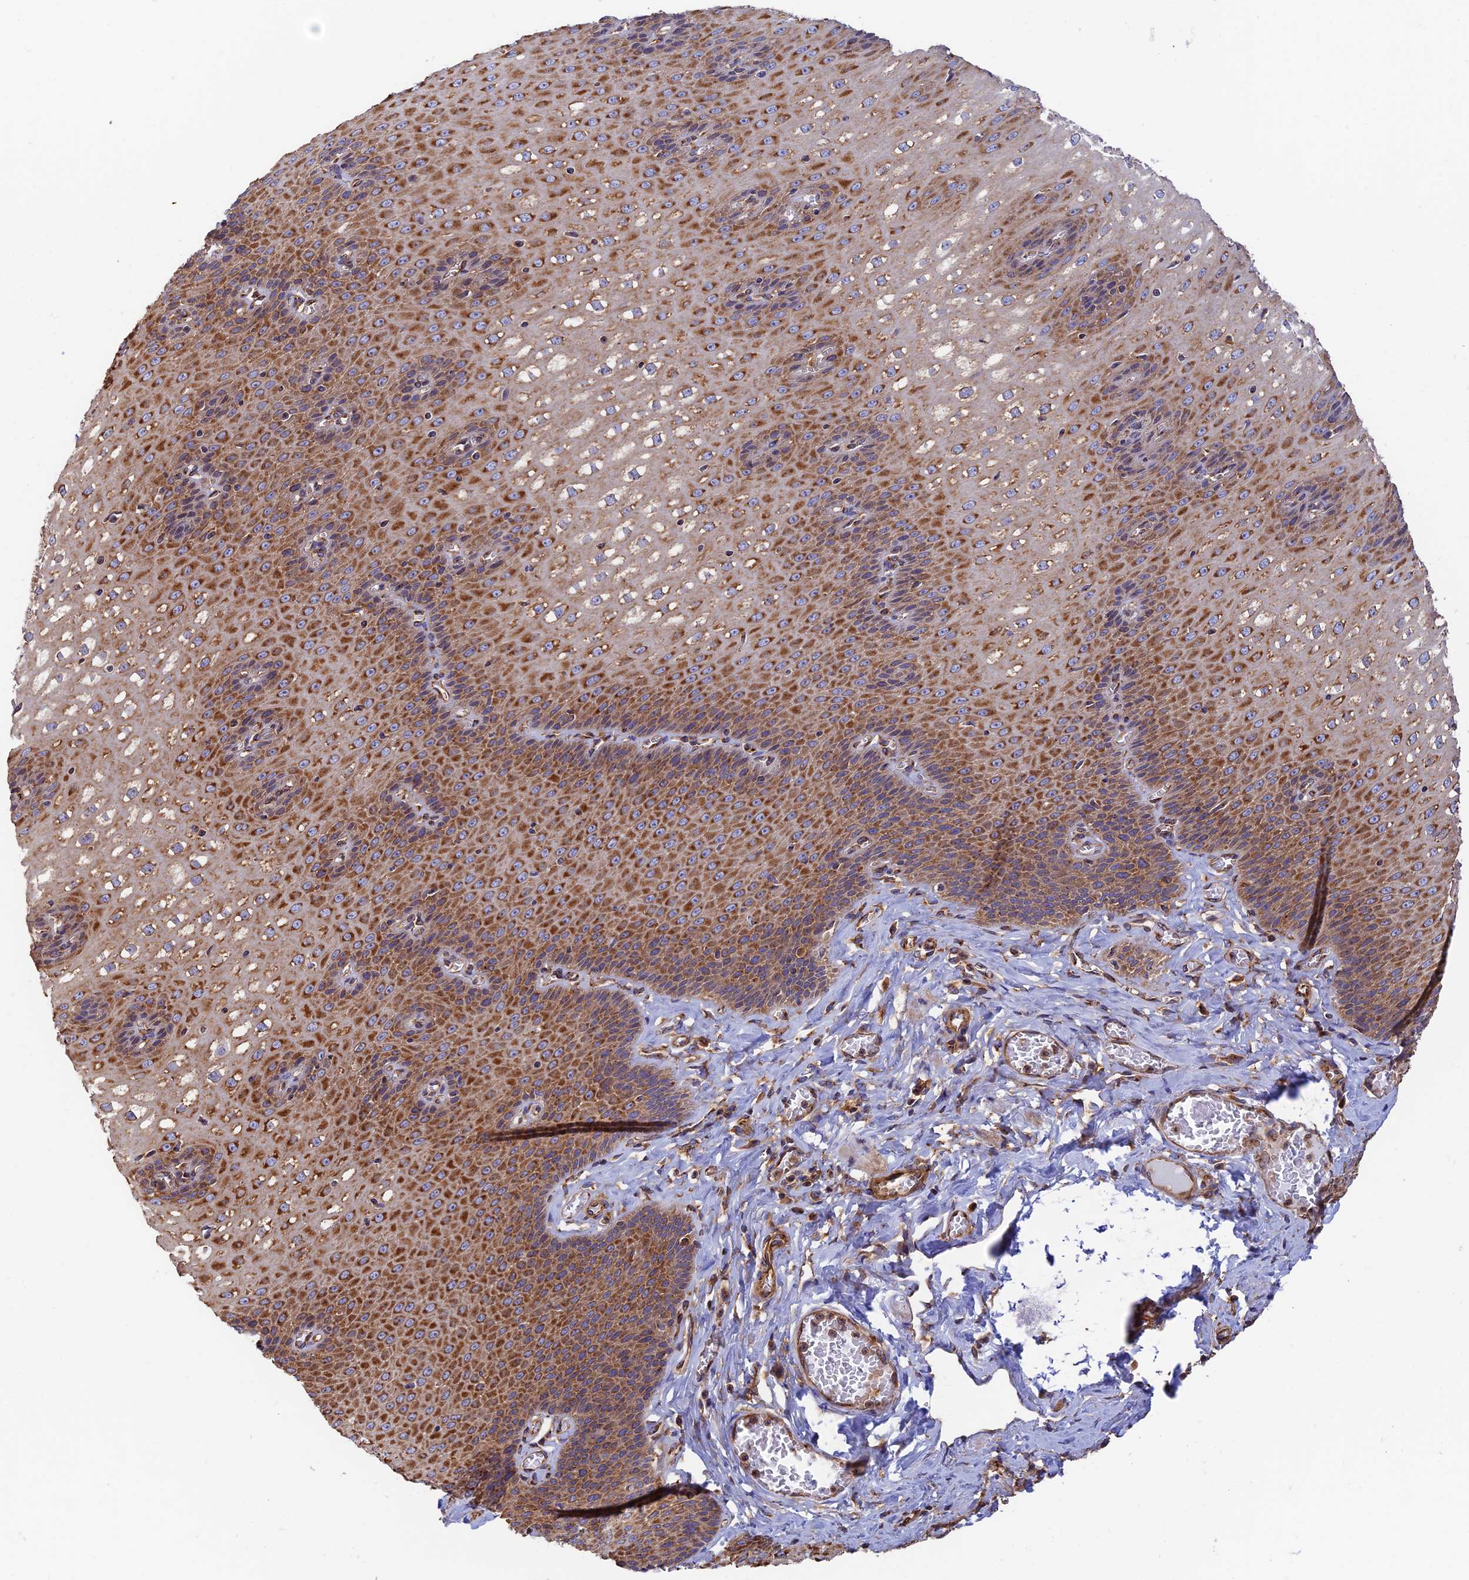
{"staining": {"intensity": "strong", "quantity": ">75%", "location": "cytoplasmic/membranous"}, "tissue": "esophagus", "cell_type": "Squamous epithelial cells", "image_type": "normal", "snomed": [{"axis": "morphology", "description": "Normal tissue, NOS"}, {"axis": "topography", "description": "Esophagus"}], "caption": "A brown stain shows strong cytoplasmic/membranous expression of a protein in squamous epithelial cells of unremarkable esophagus.", "gene": "DCTN2", "patient": {"sex": "male", "age": 60}}